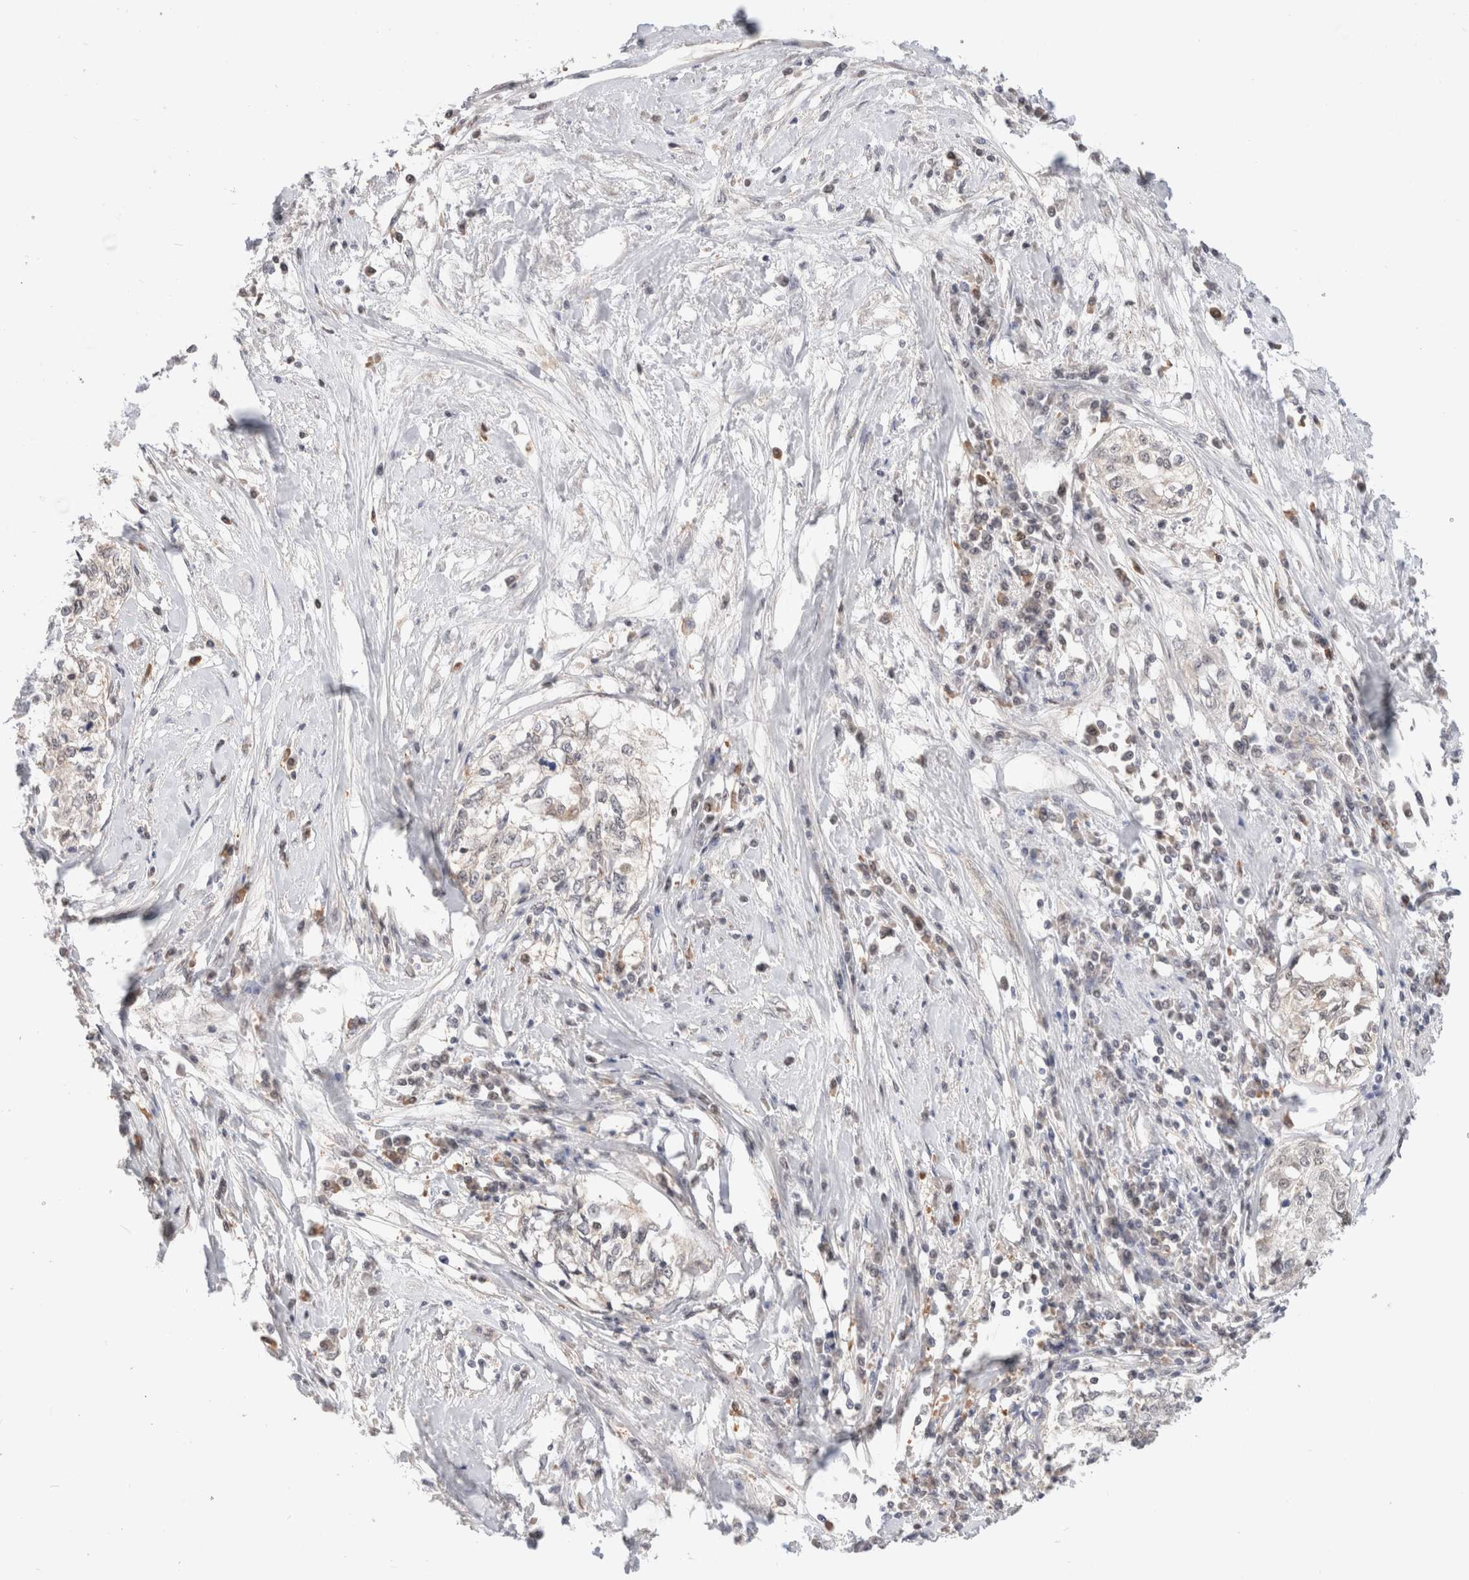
{"staining": {"intensity": "negative", "quantity": "none", "location": "none"}, "tissue": "cervical cancer", "cell_type": "Tumor cells", "image_type": "cancer", "snomed": [{"axis": "morphology", "description": "Squamous cell carcinoma, NOS"}, {"axis": "topography", "description": "Cervix"}], "caption": "Immunohistochemistry image of neoplastic tissue: human cervical cancer (squamous cell carcinoma) stained with DAB (3,3'-diaminobenzidine) exhibits no significant protein staining in tumor cells. Brightfield microscopy of IHC stained with DAB (3,3'-diaminobenzidine) (brown) and hematoxylin (blue), captured at high magnification.", "gene": "C17orf97", "patient": {"sex": "female", "age": 57}}